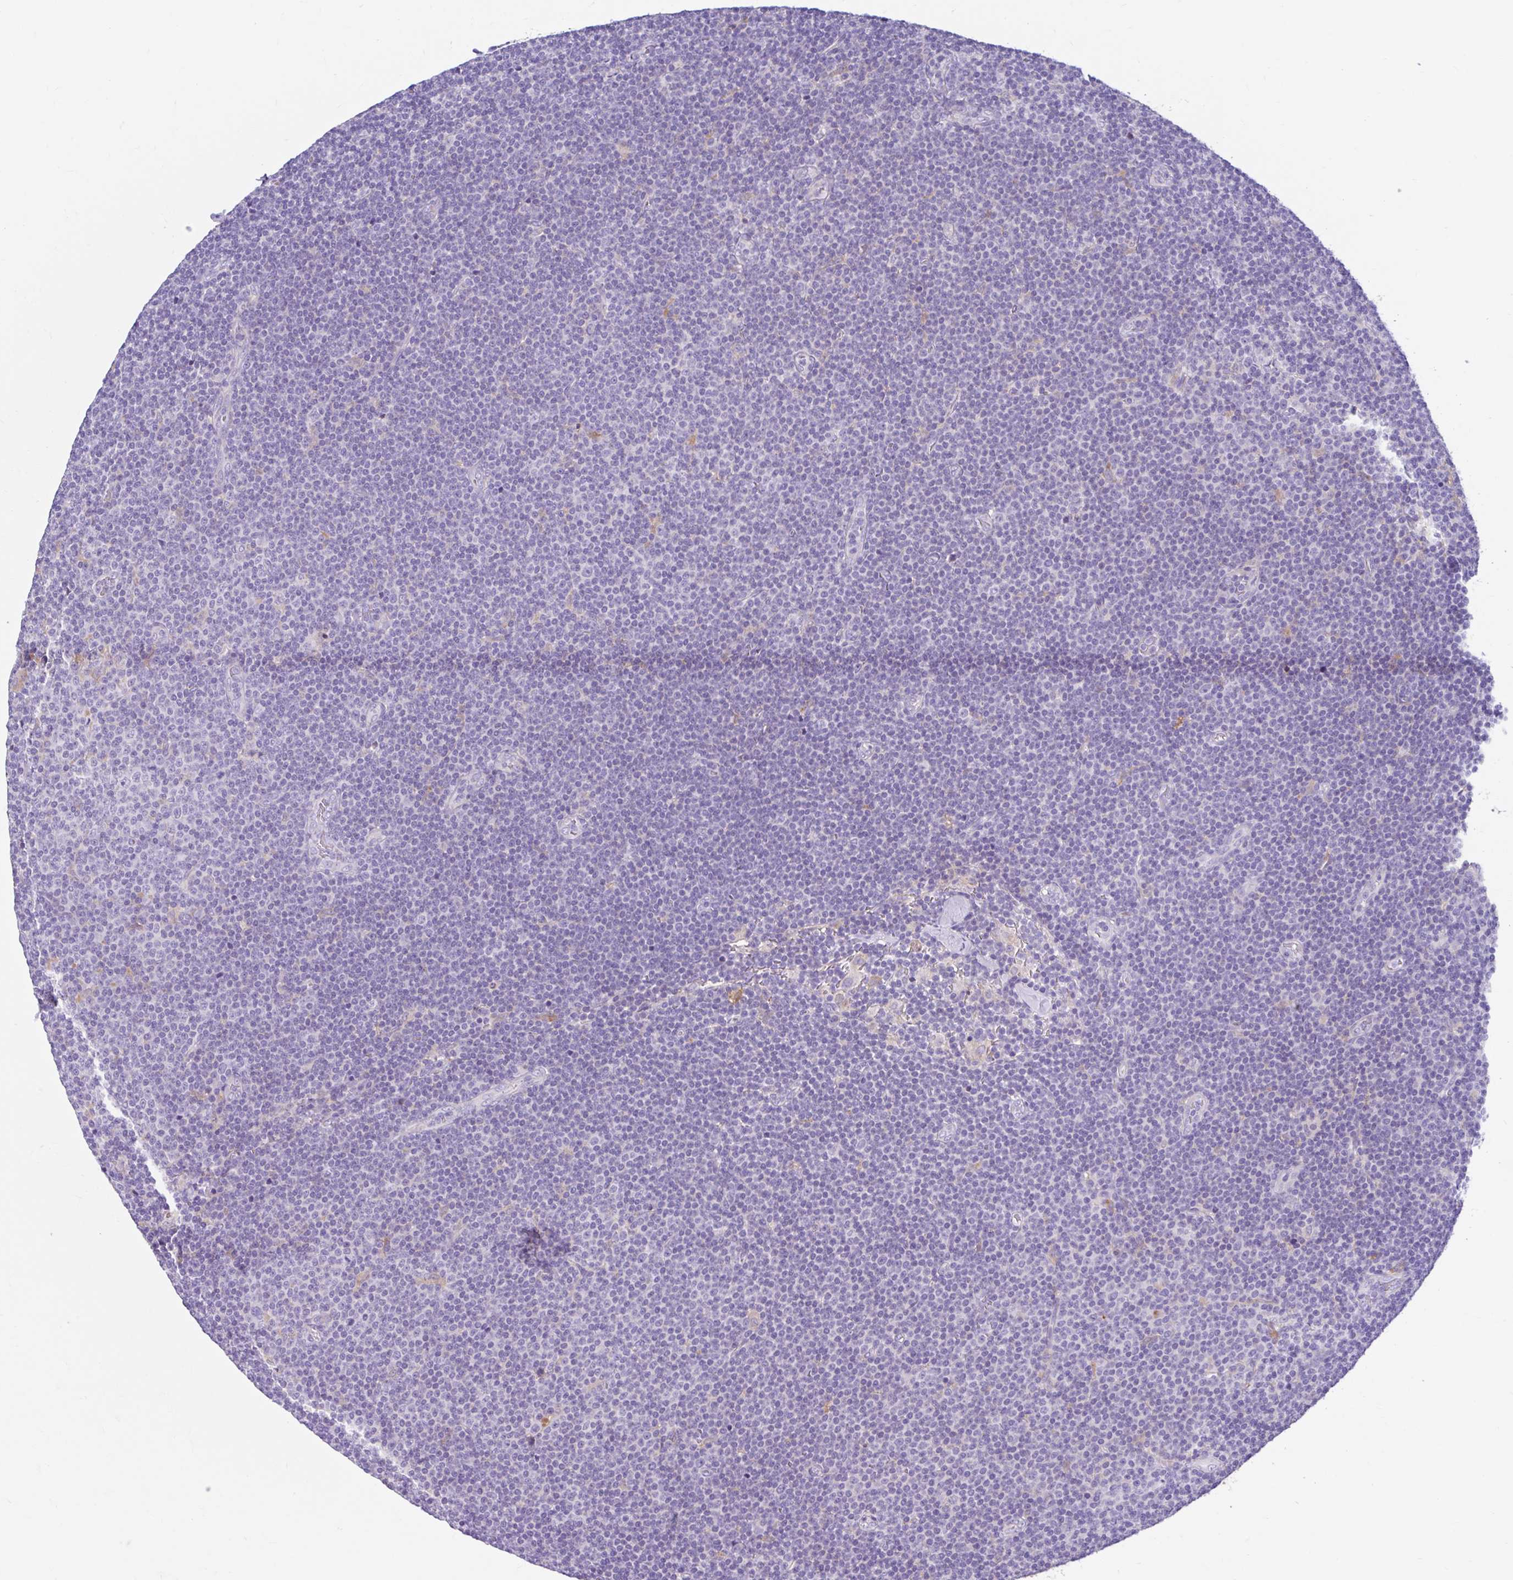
{"staining": {"intensity": "negative", "quantity": "none", "location": "none"}, "tissue": "lymphoma", "cell_type": "Tumor cells", "image_type": "cancer", "snomed": [{"axis": "morphology", "description": "Malignant lymphoma, non-Hodgkin's type, Low grade"}, {"axis": "topography", "description": "Lymph node"}], "caption": "Tumor cells are negative for protein expression in human malignant lymphoma, non-Hodgkin's type (low-grade).", "gene": "ZNF33A", "patient": {"sex": "male", "age": 48}}